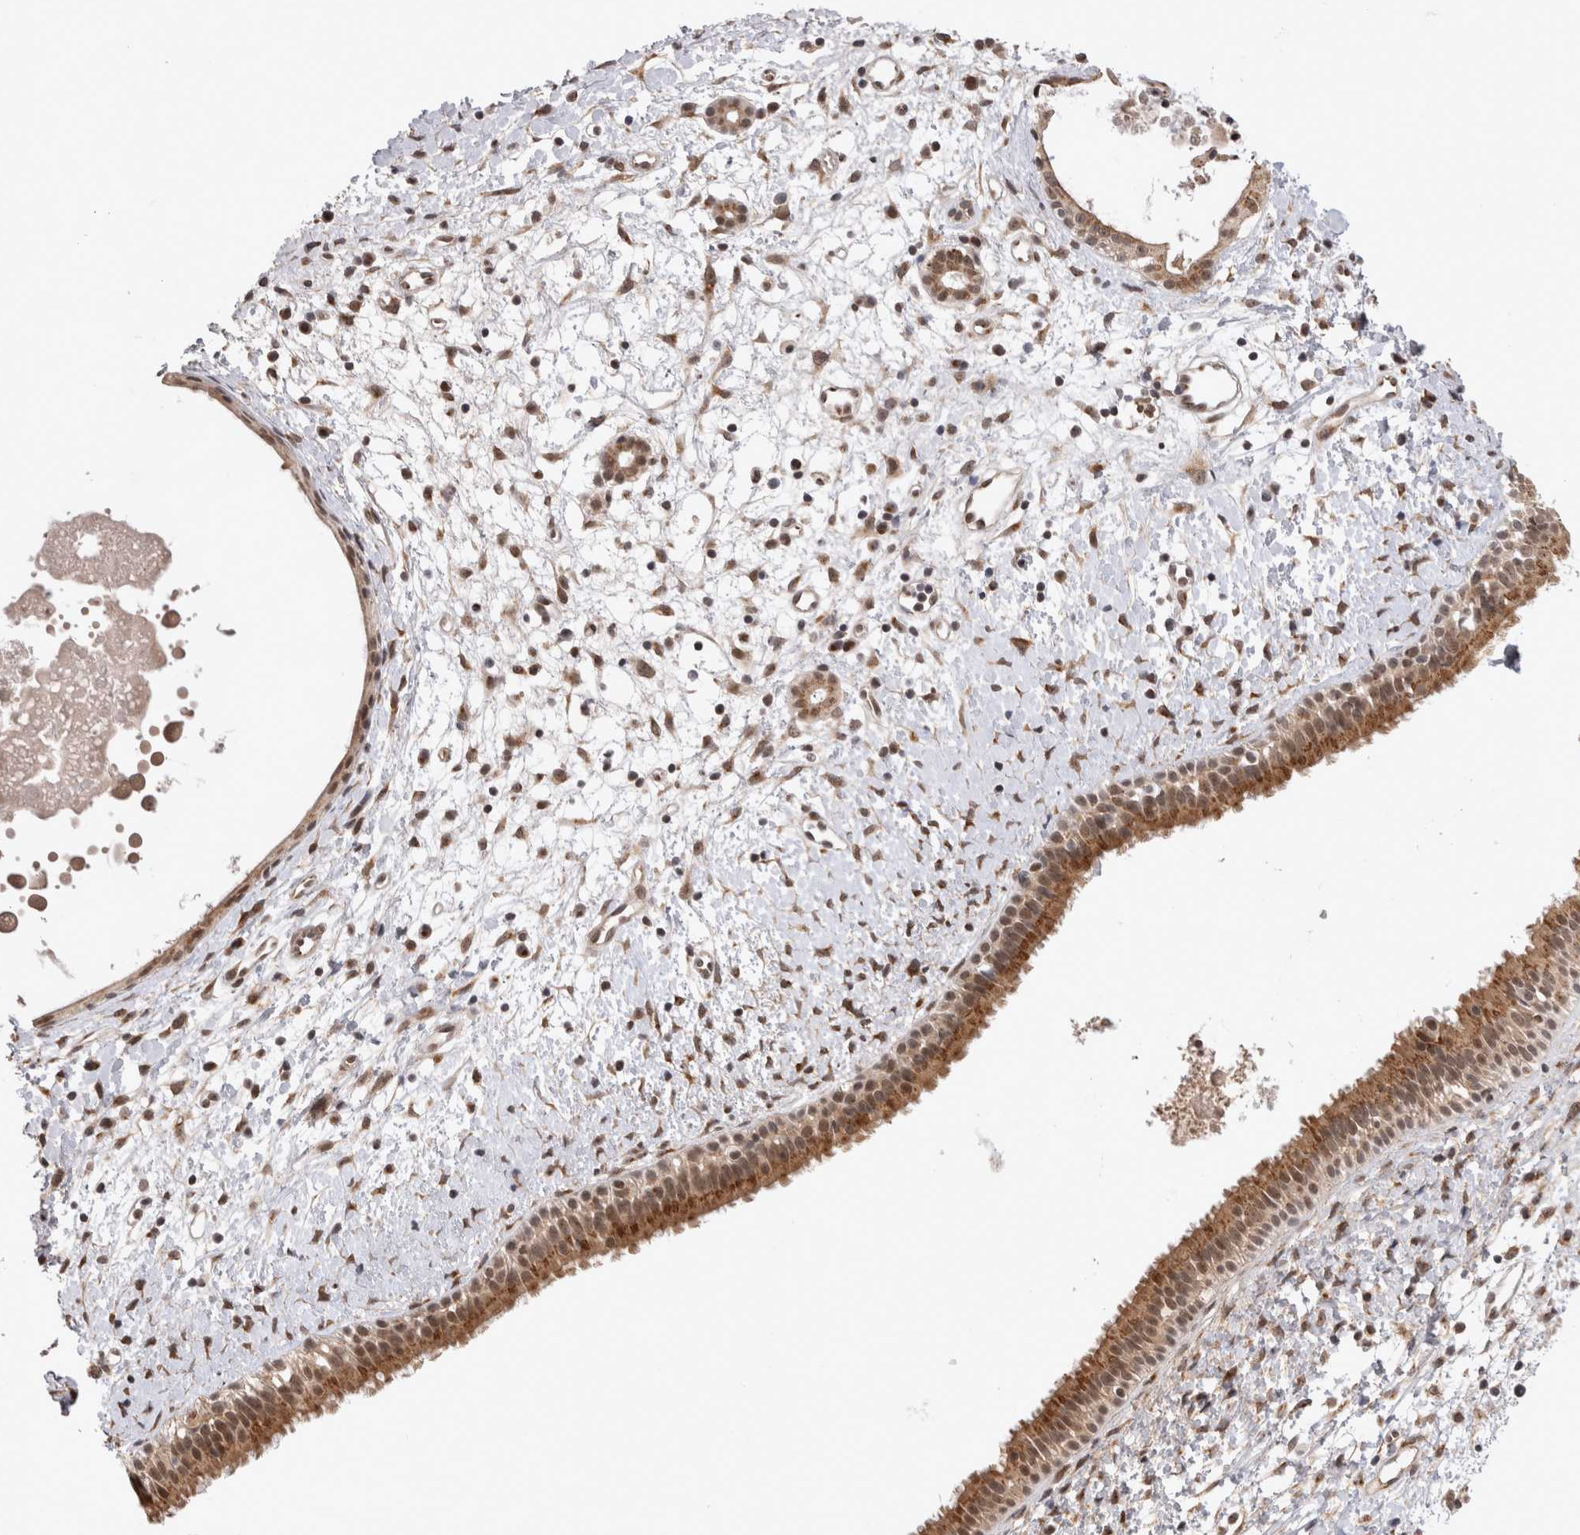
{"staining": {"intensity": "moderate", "quantity": ">75%", "location": "cytoplasmic/membranous,nuclear"}, "tissue": "nasopharynx", "cell_type": "Respiratory epithelial cells", "image_type": "normal", "snomed": [{"axis": "morphology", "description": "Normal tissue, NOS"}, {"axis": "topography", "description": "Nasopharynx"}], "caption": "Immunohistochemistry (IHC) image of benign human nasopharynx stained for a protein (brown), which demonstrates medium levels of moderate cytoplasmic/membranous,nuclear expression in approximately >75% of respiratory epithelial cells.", "gene": "TMEM65", "patient": {"sex": "male", "age": 22}}